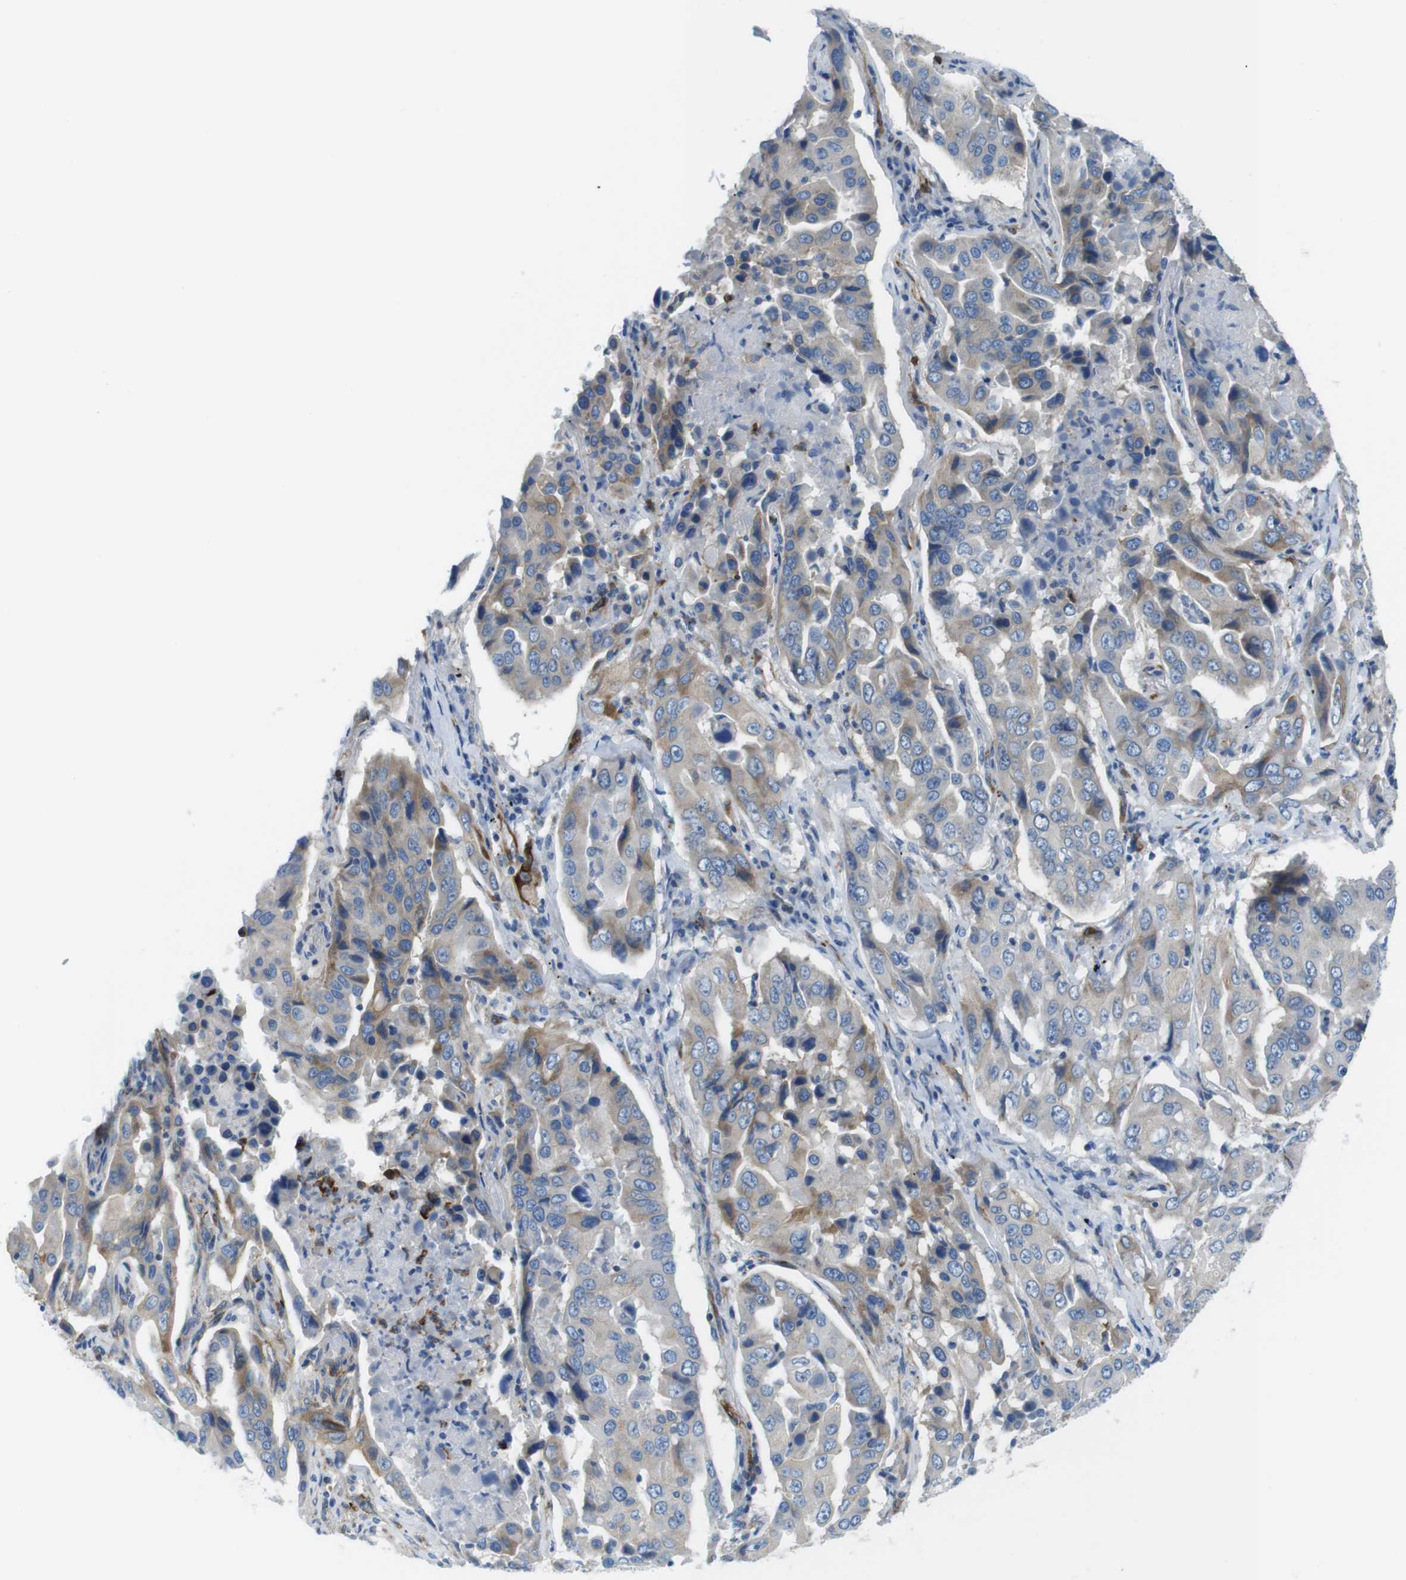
{"staining": {"intensity": "weak", "quantity": "25%-75%", "location": "cytoplasmic/membranous"}, "tissue": "lung cancer", "cell_type": "Tumor cells", "image_type": "cancer", "snomed": [{"axis": "morphology", "description": "Adenocarcinoma, NOS"}, {"axis": "topography", "description": "Lung"}], "caption": "The image exhibits a brown stain indicating the presence of a protein in the cytoplasmic/membranous of tumor cells in lung cancer (adenocarcinoma).", "gene": "EMP2", "patient": {"sex": "female", "age": 65}}